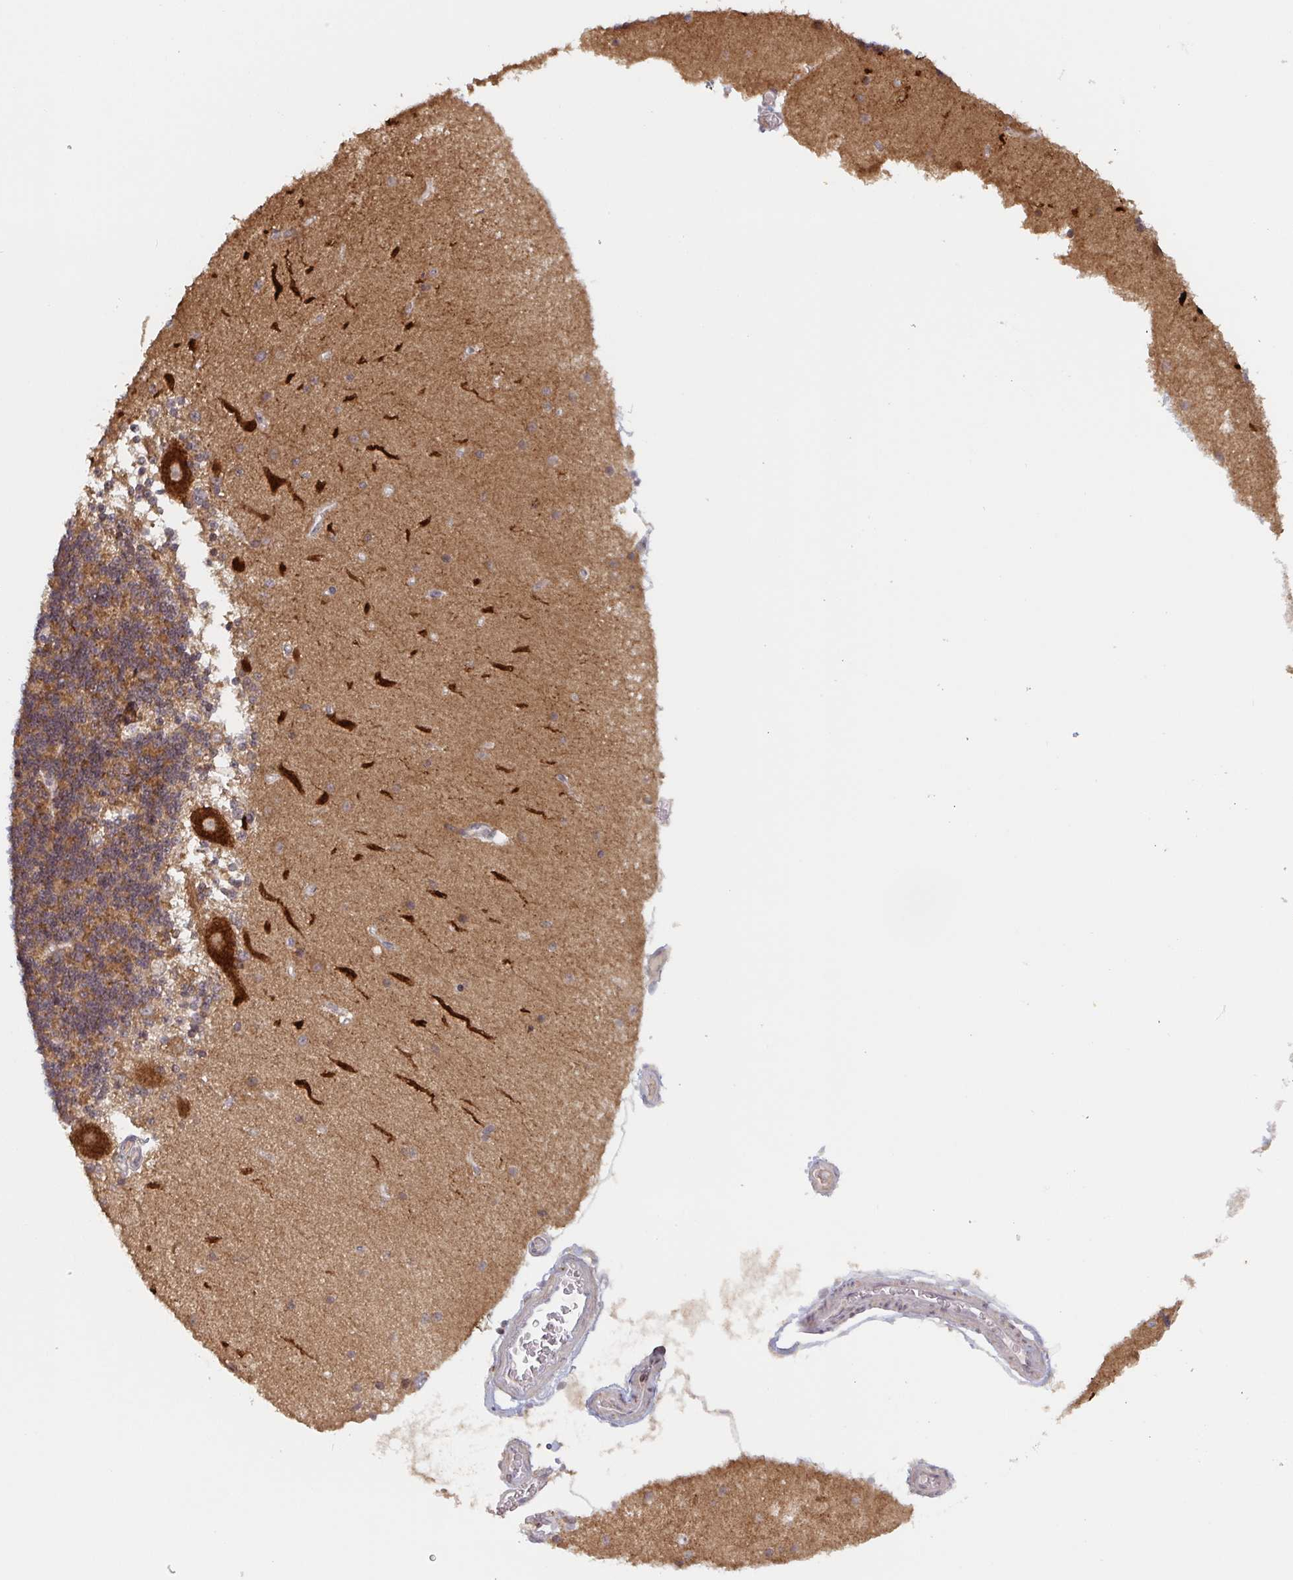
{"staining": {"intensity": "moderate", "quantity": ">75%", "location": "cytoplasmic/membranous"}, "tissue": "cerebellum", "cell_type": "Cells in granular layer", "image_type": "normal", "snomed": [{"axis": "morphology", "description": "Normal tissue, NOS"}, {"axis": "topography", "description": "Cerebellum"}], "caption": "Brown immunohistochemical staining in benign cerebellum displays moderate cytoplasmic/membranous positivity in approximately >75% of cells in granular layer.", "gene": "DCST1", "patient": {"sex": "female", "age": 54}}